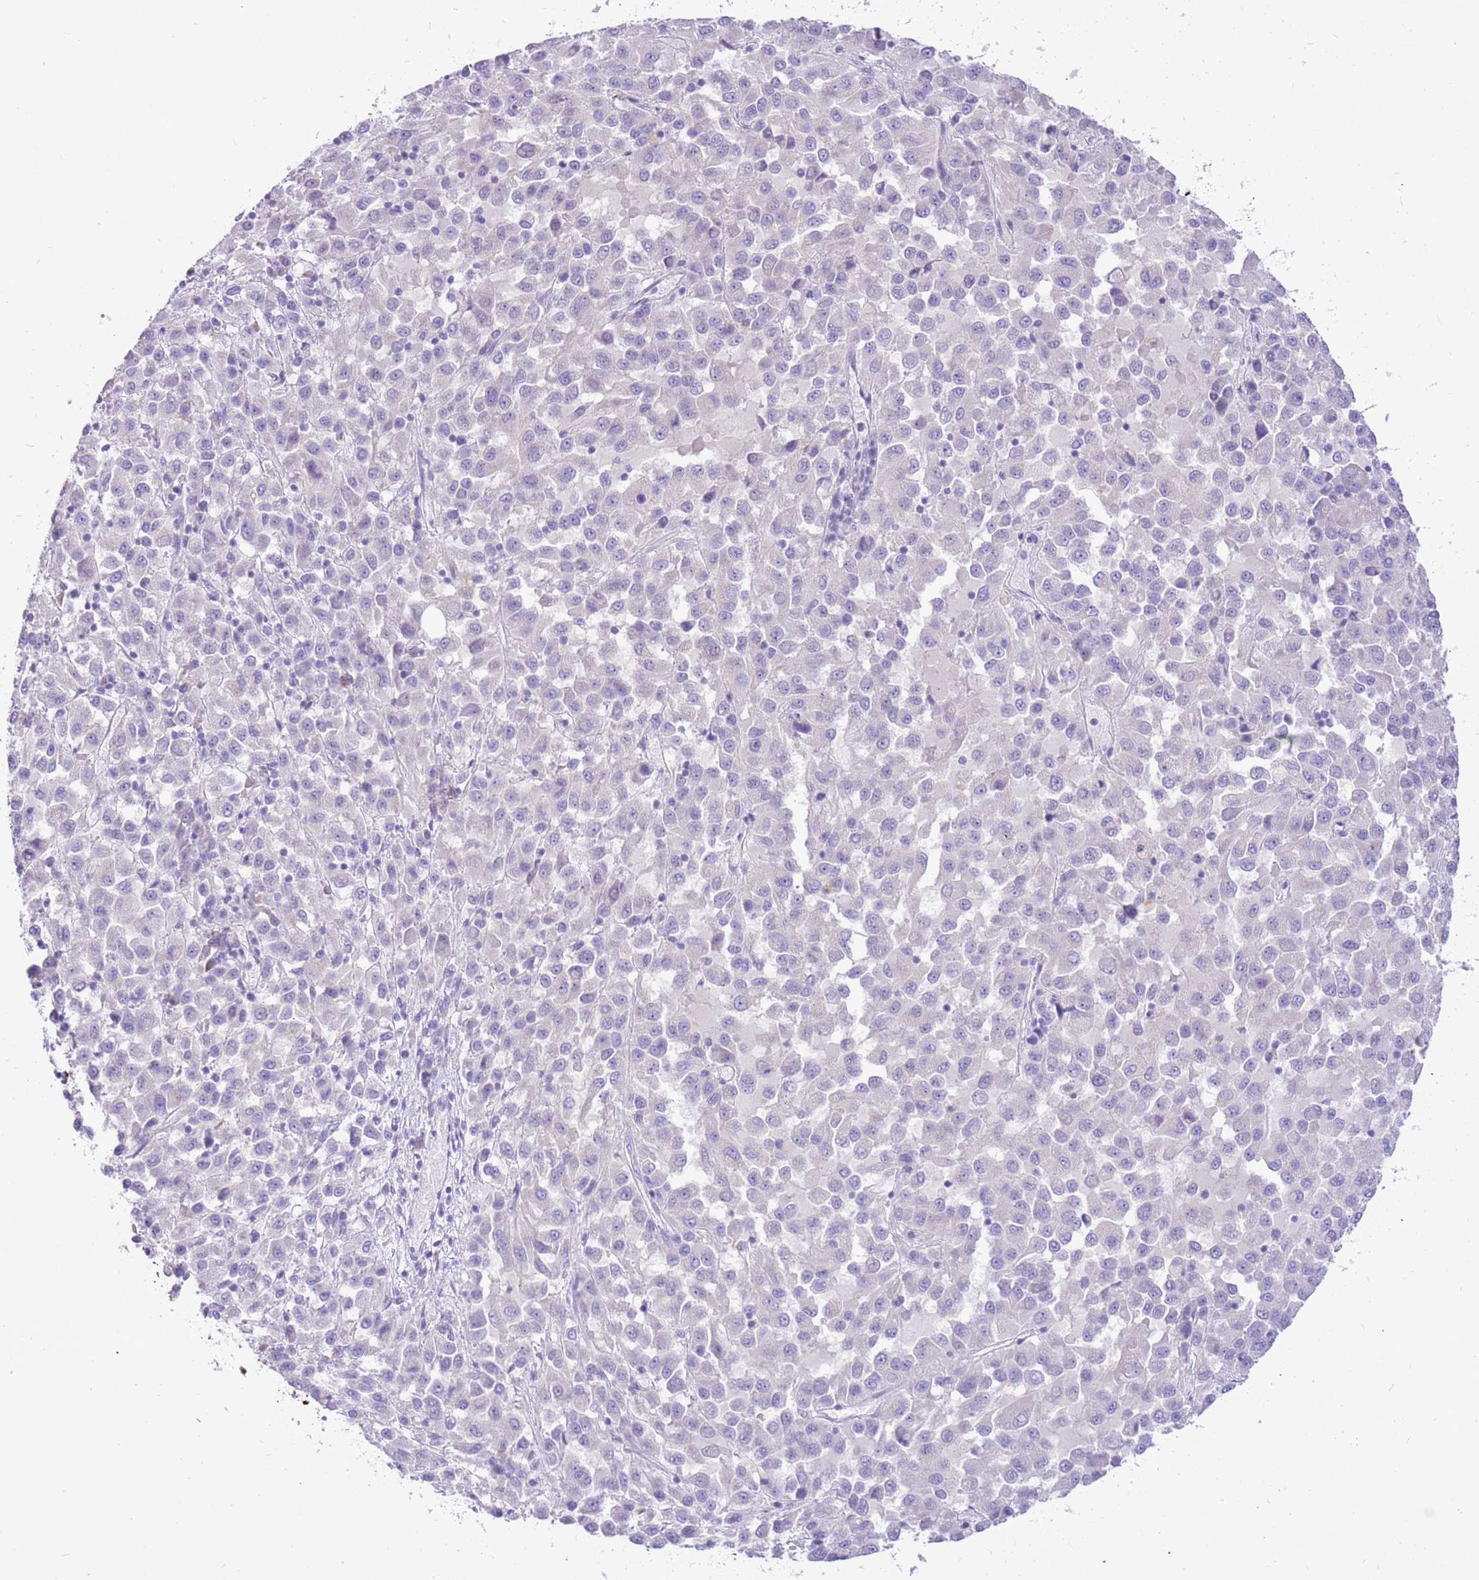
{"staining": {"intensity": "negative", "quantity": "none", "location": "none"}, "tissue": "melanoma", "cell_type": "Tumor cells", "image_type": "cancer", "snomed": [{"axis": "morphology", "description": "Malignant melanoma, Metastatic site"}, {"axis": "topography", "description": "Lung"}], "caption": "DAB (3,3'-diaminobenzidine) immunohistochemical staining of human malignant melanoma (metastatic site) demonstrates no significant staining in tumor cells.", "gene": "R3HDM4", "patient": {"sex": "male", "age": 64}}